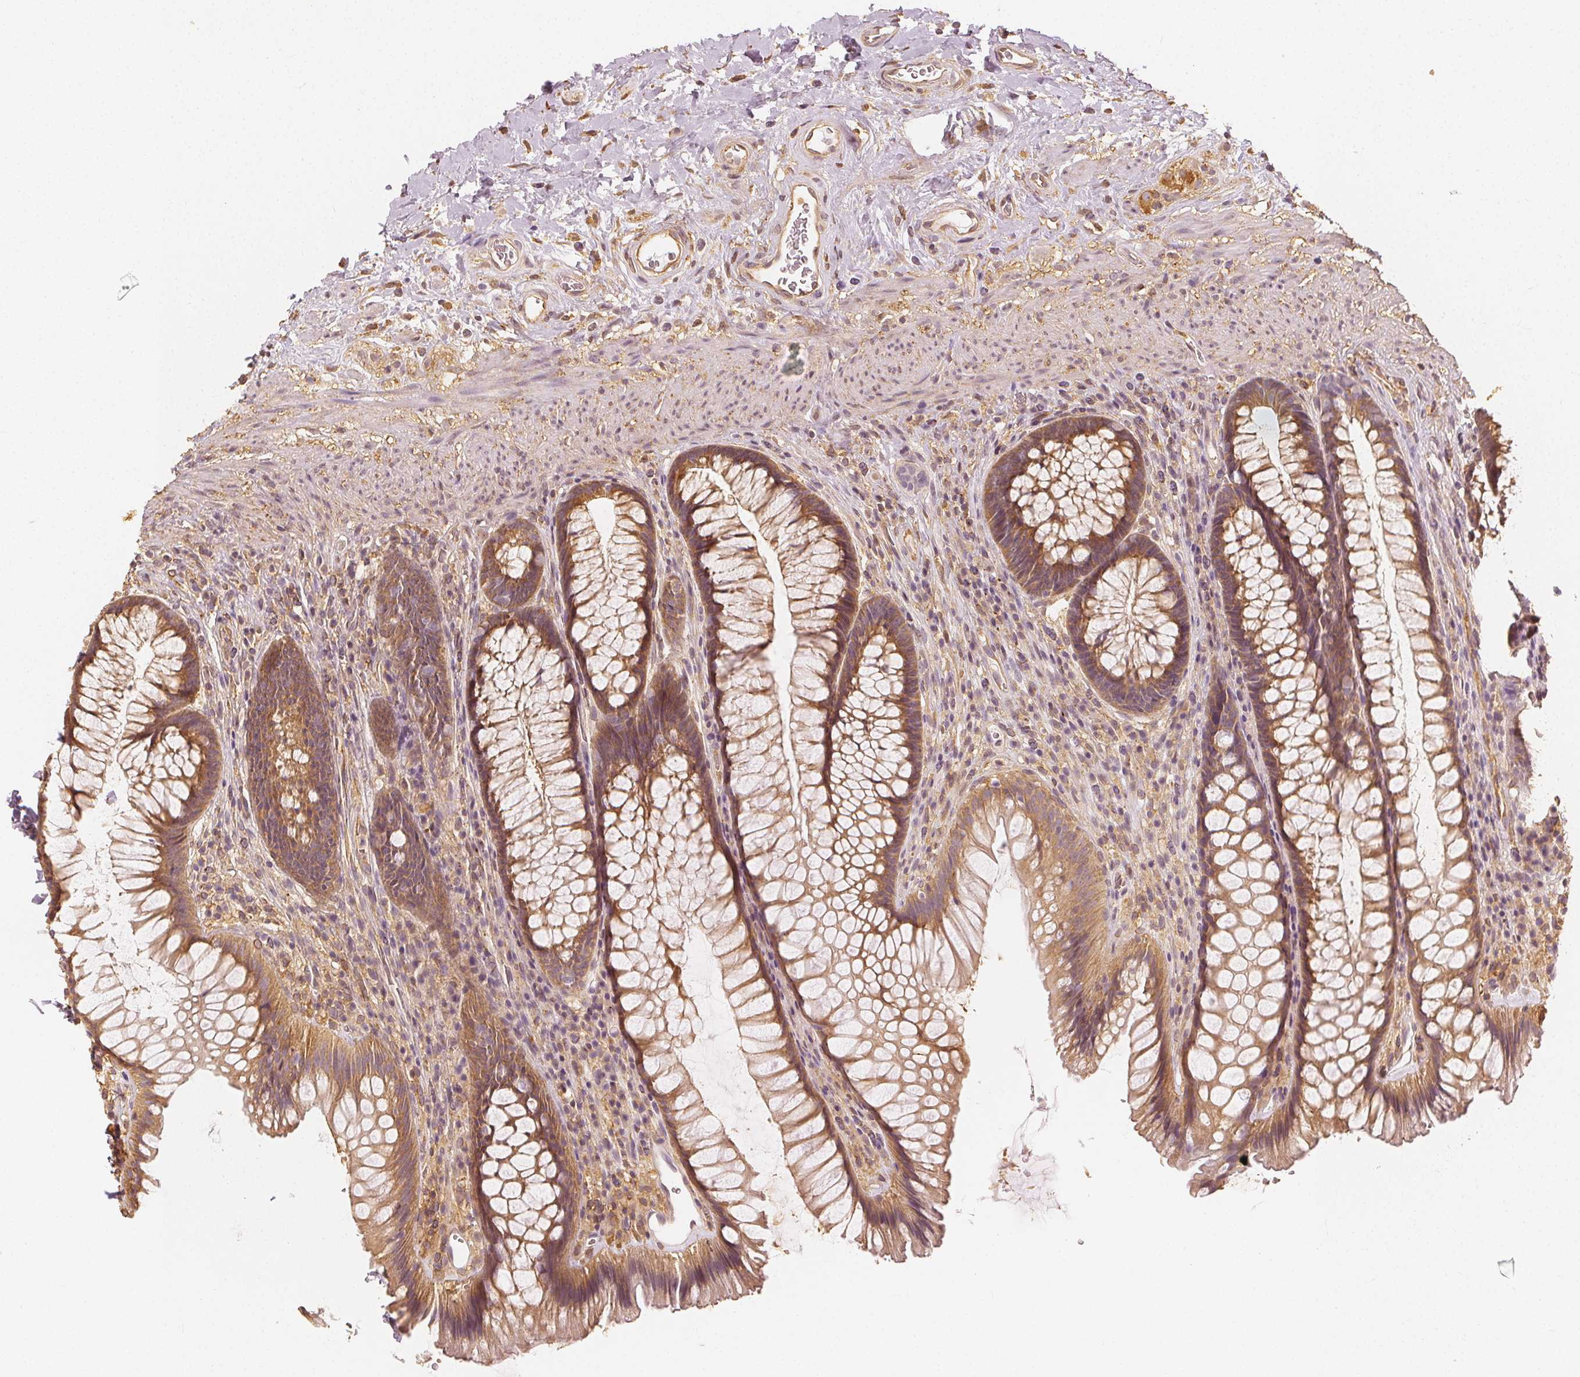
{"staining": {"intensity": "moderate", "quantity": ">75%", "location": "cytoplasmic/membranous"}, "tissue": "rectum", "cell_type": "Glandular cells", "image_type": "normal", "snomed": [{"axis": "morphology", "description": "Normal tissue, NOS"}, {"axis": "topography", "description": "Rectum"}], "caption": "Immunohistochemistry (IHC) micrograph of benign rectum stained for a protein (brown), which exhibits medium levels of moderate cytoplasmic/membranous expression in about >75% of glandular cells.", "gene": "ARHGAP26", "patient": {"sex": "male", "age": 53}}